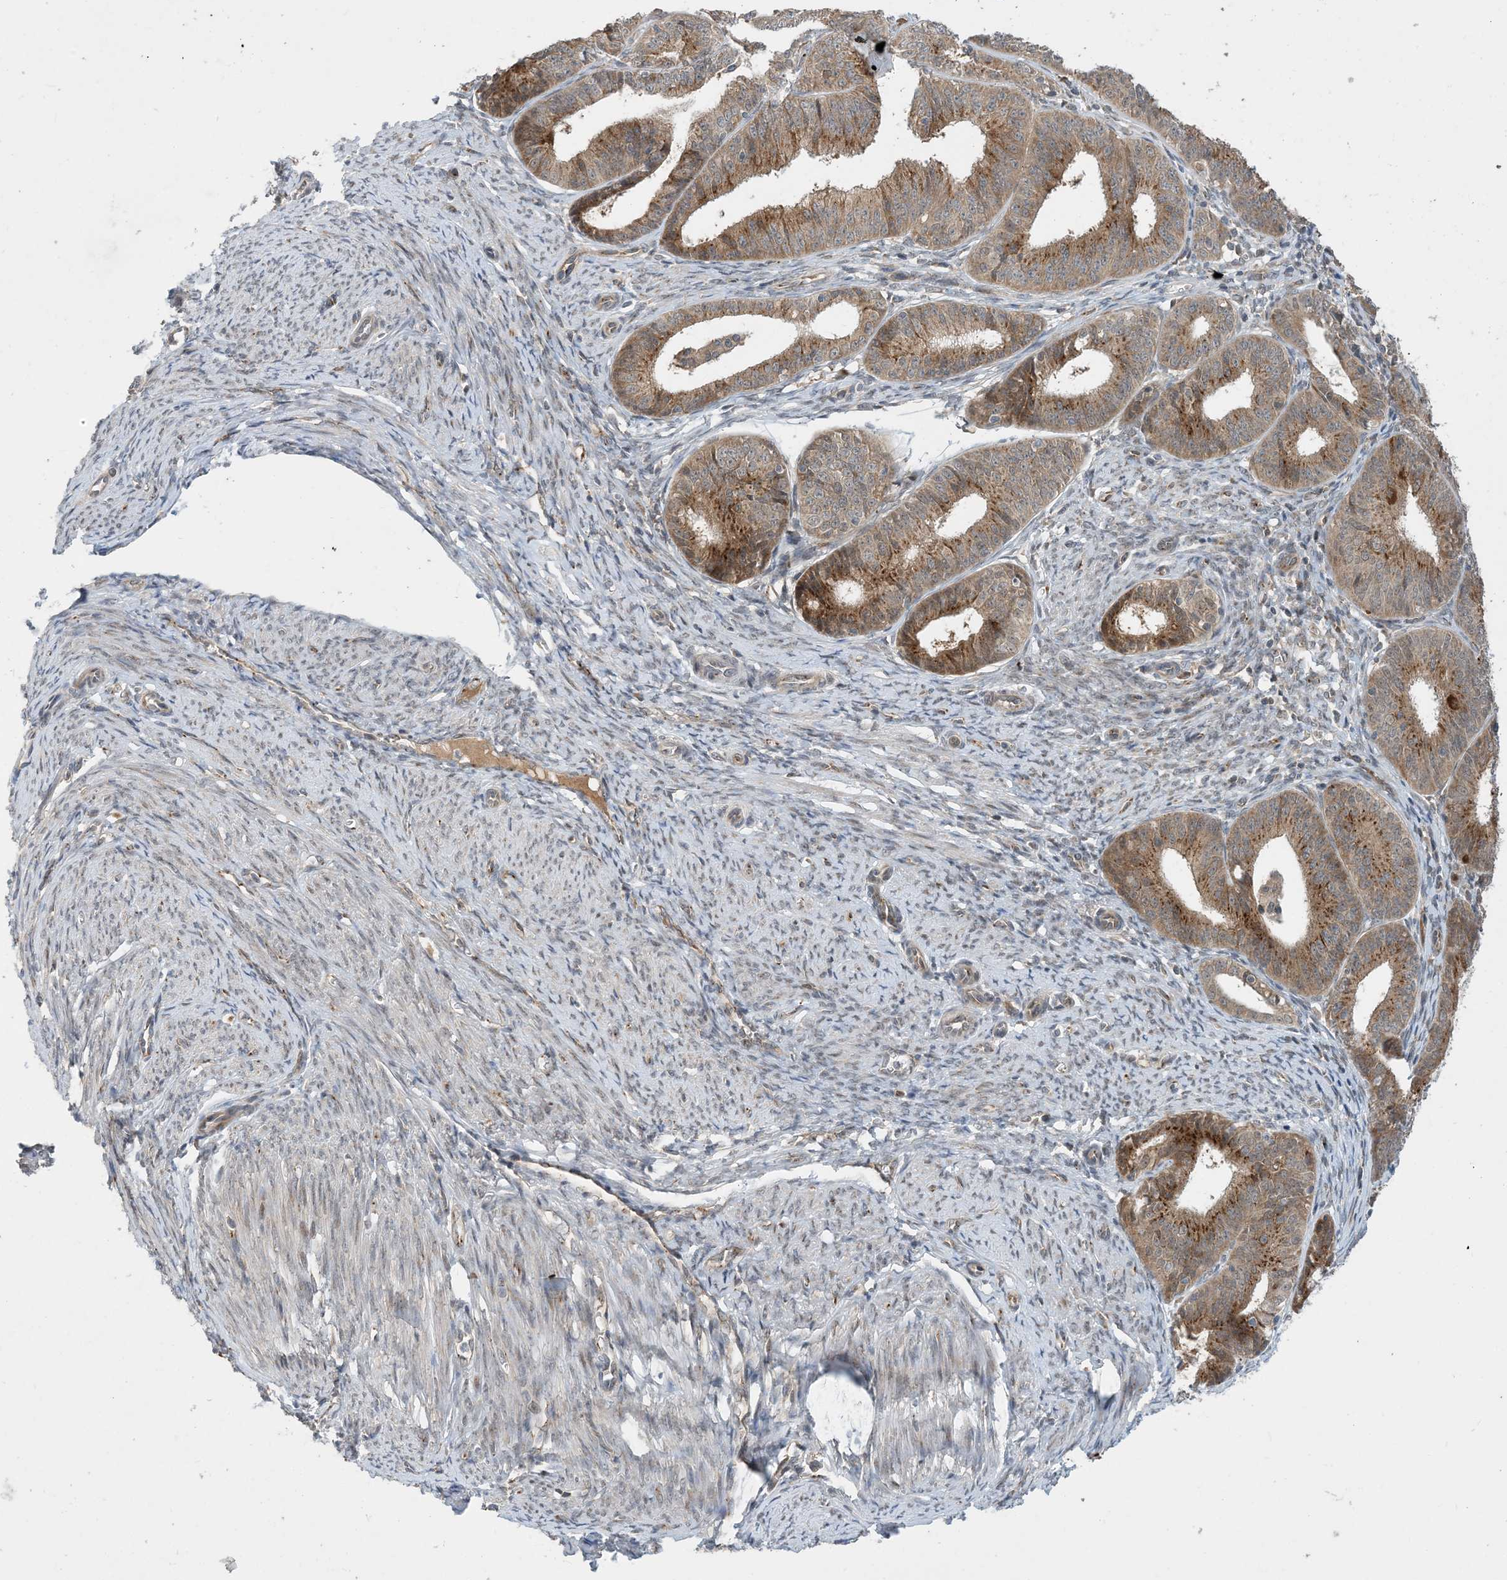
{"staining": {"intensity": "moderate", "quantity": ">75%", "location": "cytoplasmic/membranous"}, "tissue": "endometrial cancer", "cell_type": "Tumor cells", "image_type": "cancer", "snomed": [{"axis": "morphology", "description": "Adenocarcinoma, NOS"}, {"axis": "topography", "description": "Endometrium"}], "caption": "Brown immunohistochemical staining in adenocarcinoma (endometrial) shows moderate cytoplasmic/membranous positivity in about >75% of tumor cells. (DAB = brown stain, brightfield microscopy at high magnification).", "gene": "TINAG", "patient": {"sex": "female", "age": 51}}